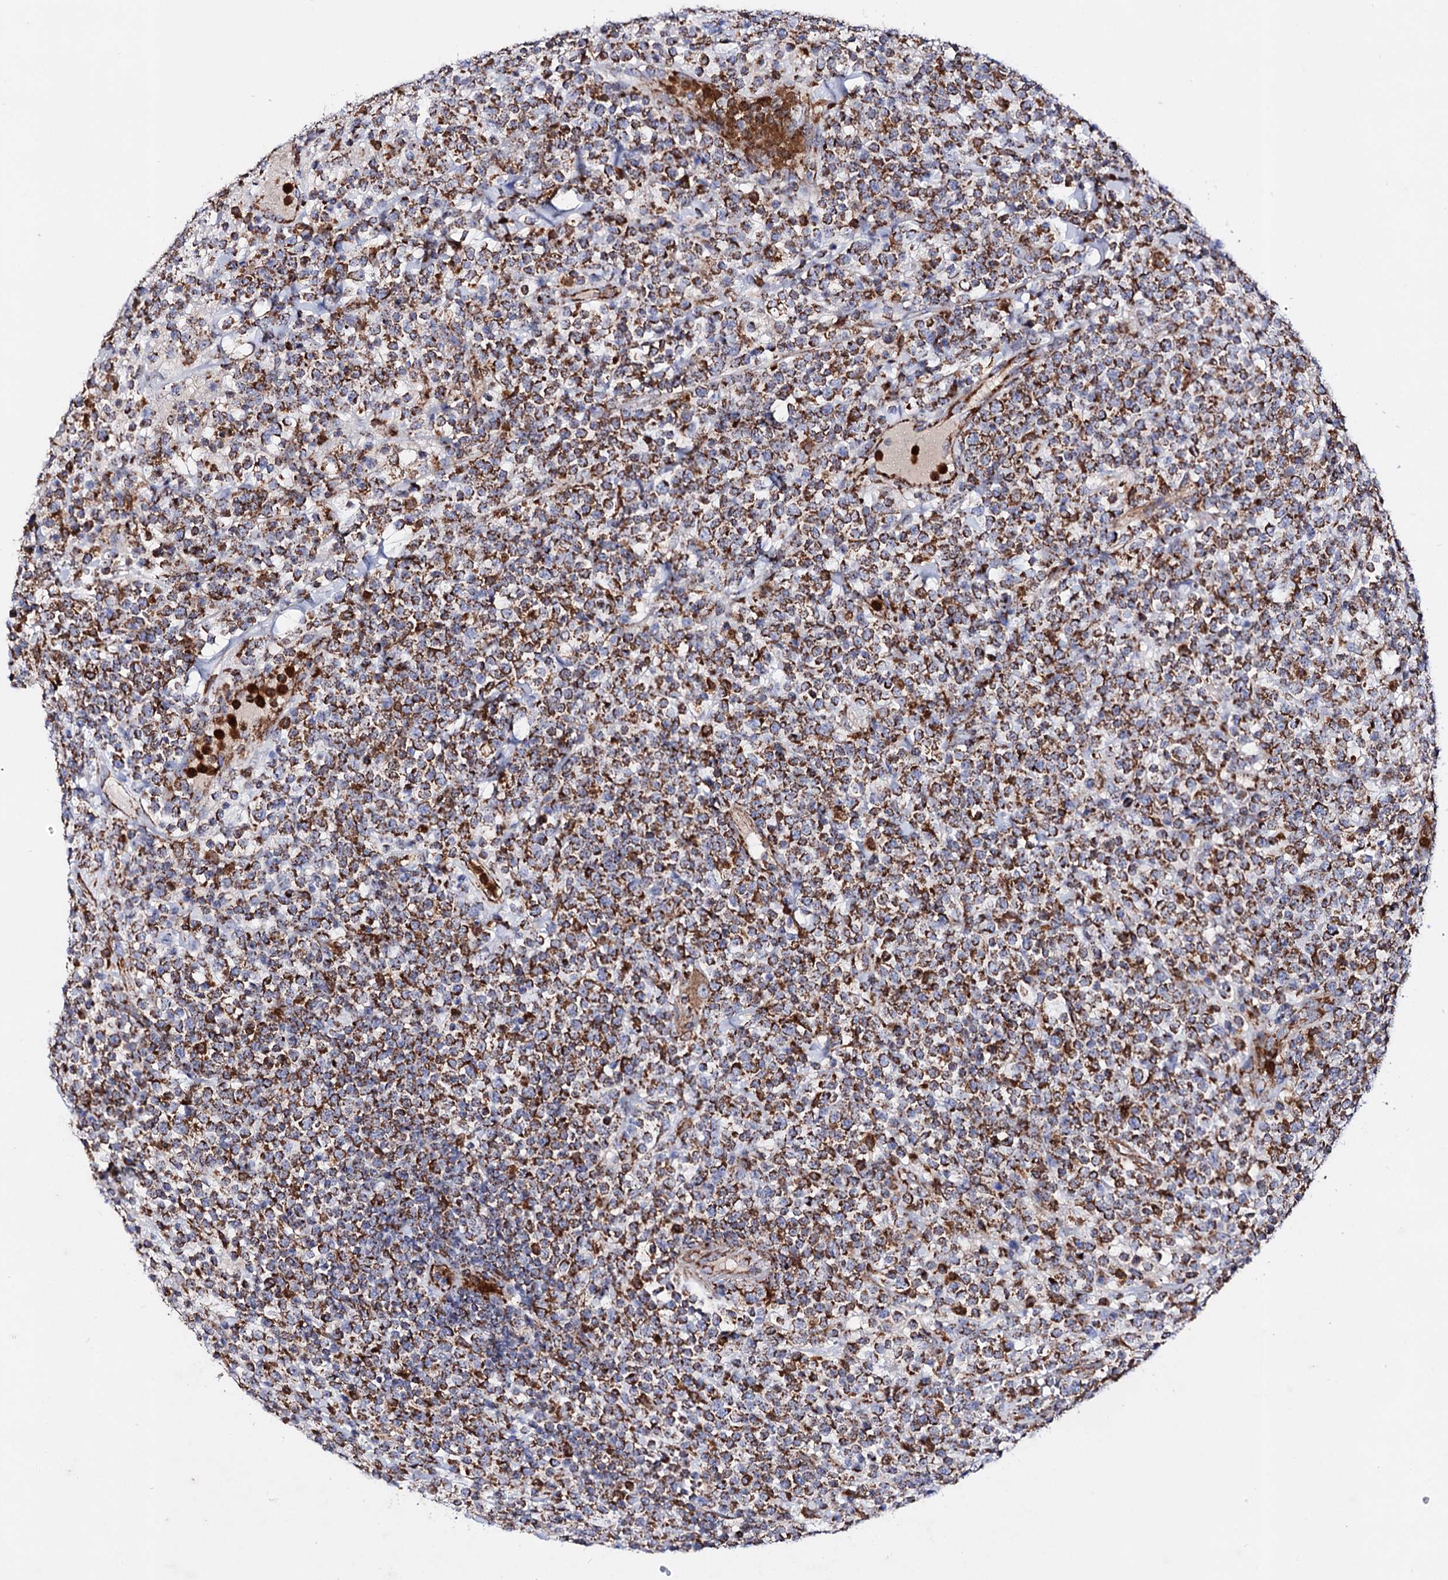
{"staining": {"intensity": "moderate", "quantity": ">75%", "location": "cytoplasmic/membranous"}, "tissue": "lymphoma", "cell_type": "Tumor cells", "image_type": "cancer", "snomed": [{"axis": "morphology", "description": "Malignant lymphoma, non-Hodgkin's type, High grade"}, {"axis": "topography", "description": "Colon"}], "caption": "High-magnification brightfield microscopy of lymphoma stained with DAB (3,3'-diaminobenzidine) (brown) and counterstained with hematoxylin (blue). tumor cells exhibit moderate cytoplasmic/membranous positivity is seen in approximately>75% of cells. (DAB (3,3'-diaminobenzidine) IHC, brown staining for protein, blue staining for nuclei).", "gene": "ACAD9", "patient": {"sex": "female", "age": 53}}